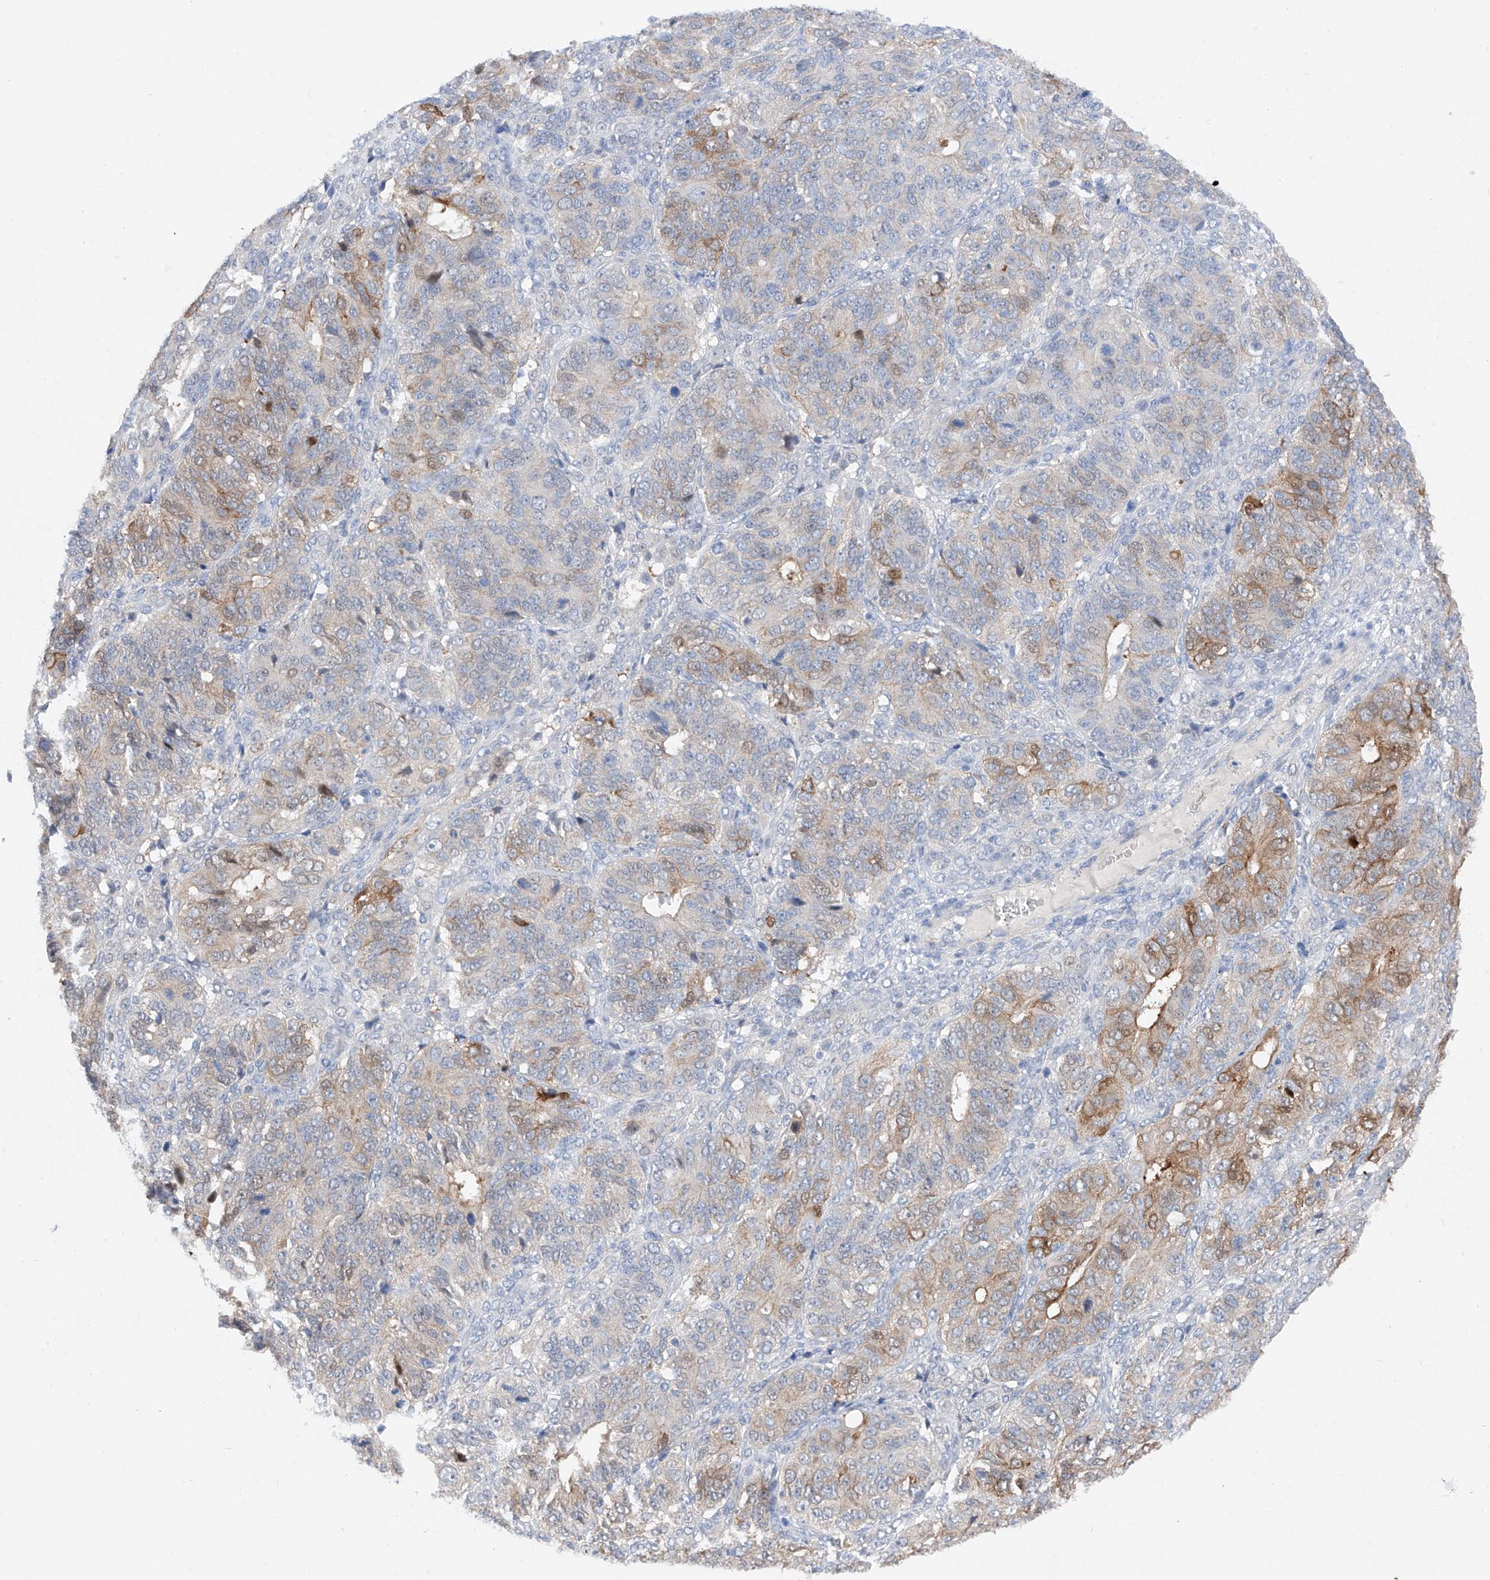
{"staining": {"intensity": "moderate", "quantity": "25%-75%", "location": "cytoplasmic/membranous"}, "tissue": "ovarian cancer", "cell_type": "Tumor cells", "image_type": "cancer", "snomed": [{"axis": "morphology", "description": "Carcinoma, endometroid"}, {"axis": "topography", "description": "Ovary"}], "caption": "Moderate cytoplasmic/membranous expression is appreciated in about 25%-75% of tumor cells in ovarian cancer.", "gene": "FUCA2", "patient": {"sex": "female", "age": 51}}